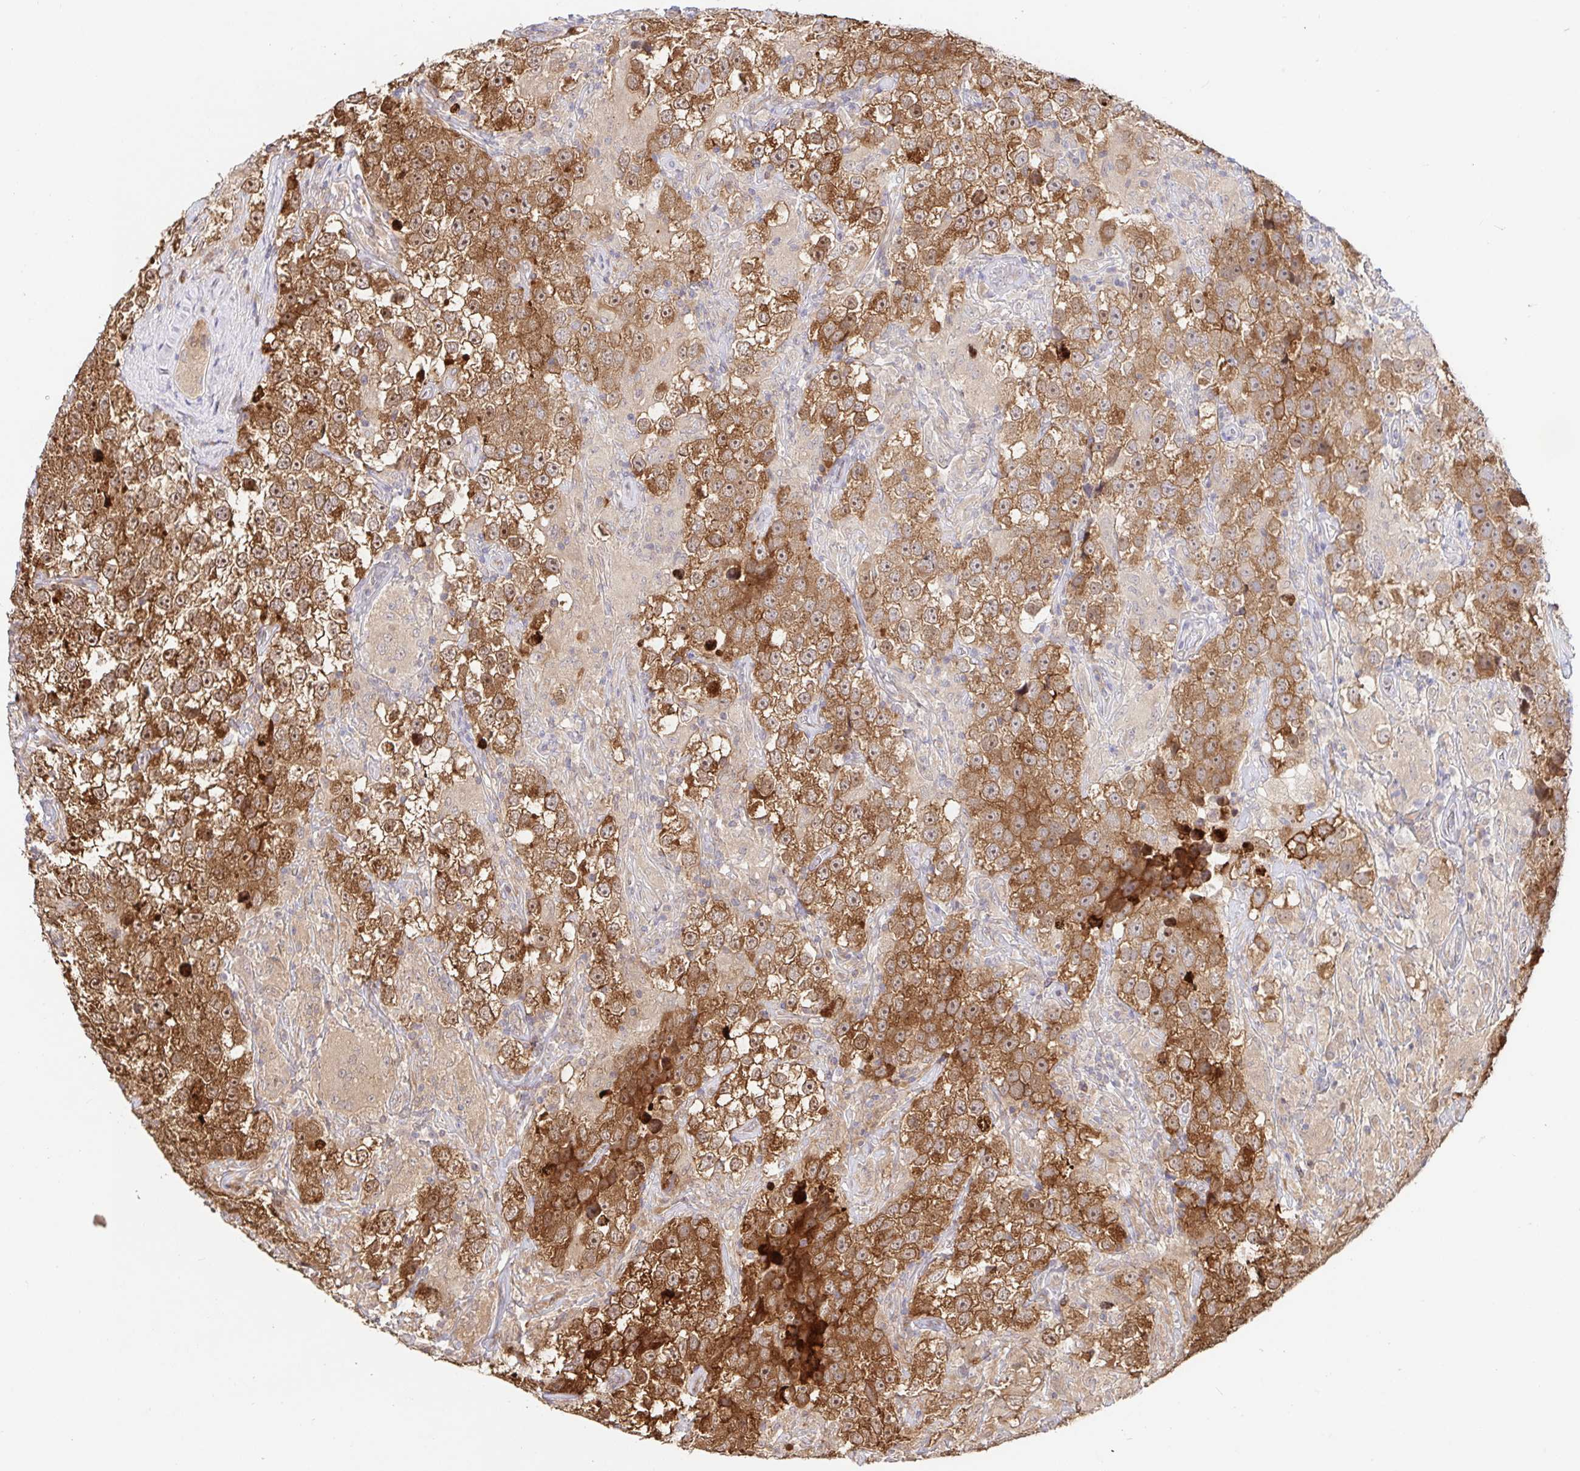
{"staining": {"intensity": "moderate", "quantity": ">75%", "location": "cytoplasmic/membranous,nuclear"}, "tissue": "testis cancer", "cell_type": "Tumor cells", "image_type": "cancer", "snomed": [{"axis": "morphology", "description": "Seminoma, NOS"}, {"axis": "topography", "description": "Testis"}], "caption": "Moderate cytoplasmic/membranous and nuclear protein expression is present in approximately >75% of tumor cells in testis seminoma. The staining was performed using DAB, with brown indicating positive protein expression. Nuclei are stained blue with hematoxylin.", "gene": "AACS", "patient": {"sex": "male", "age": 46}}